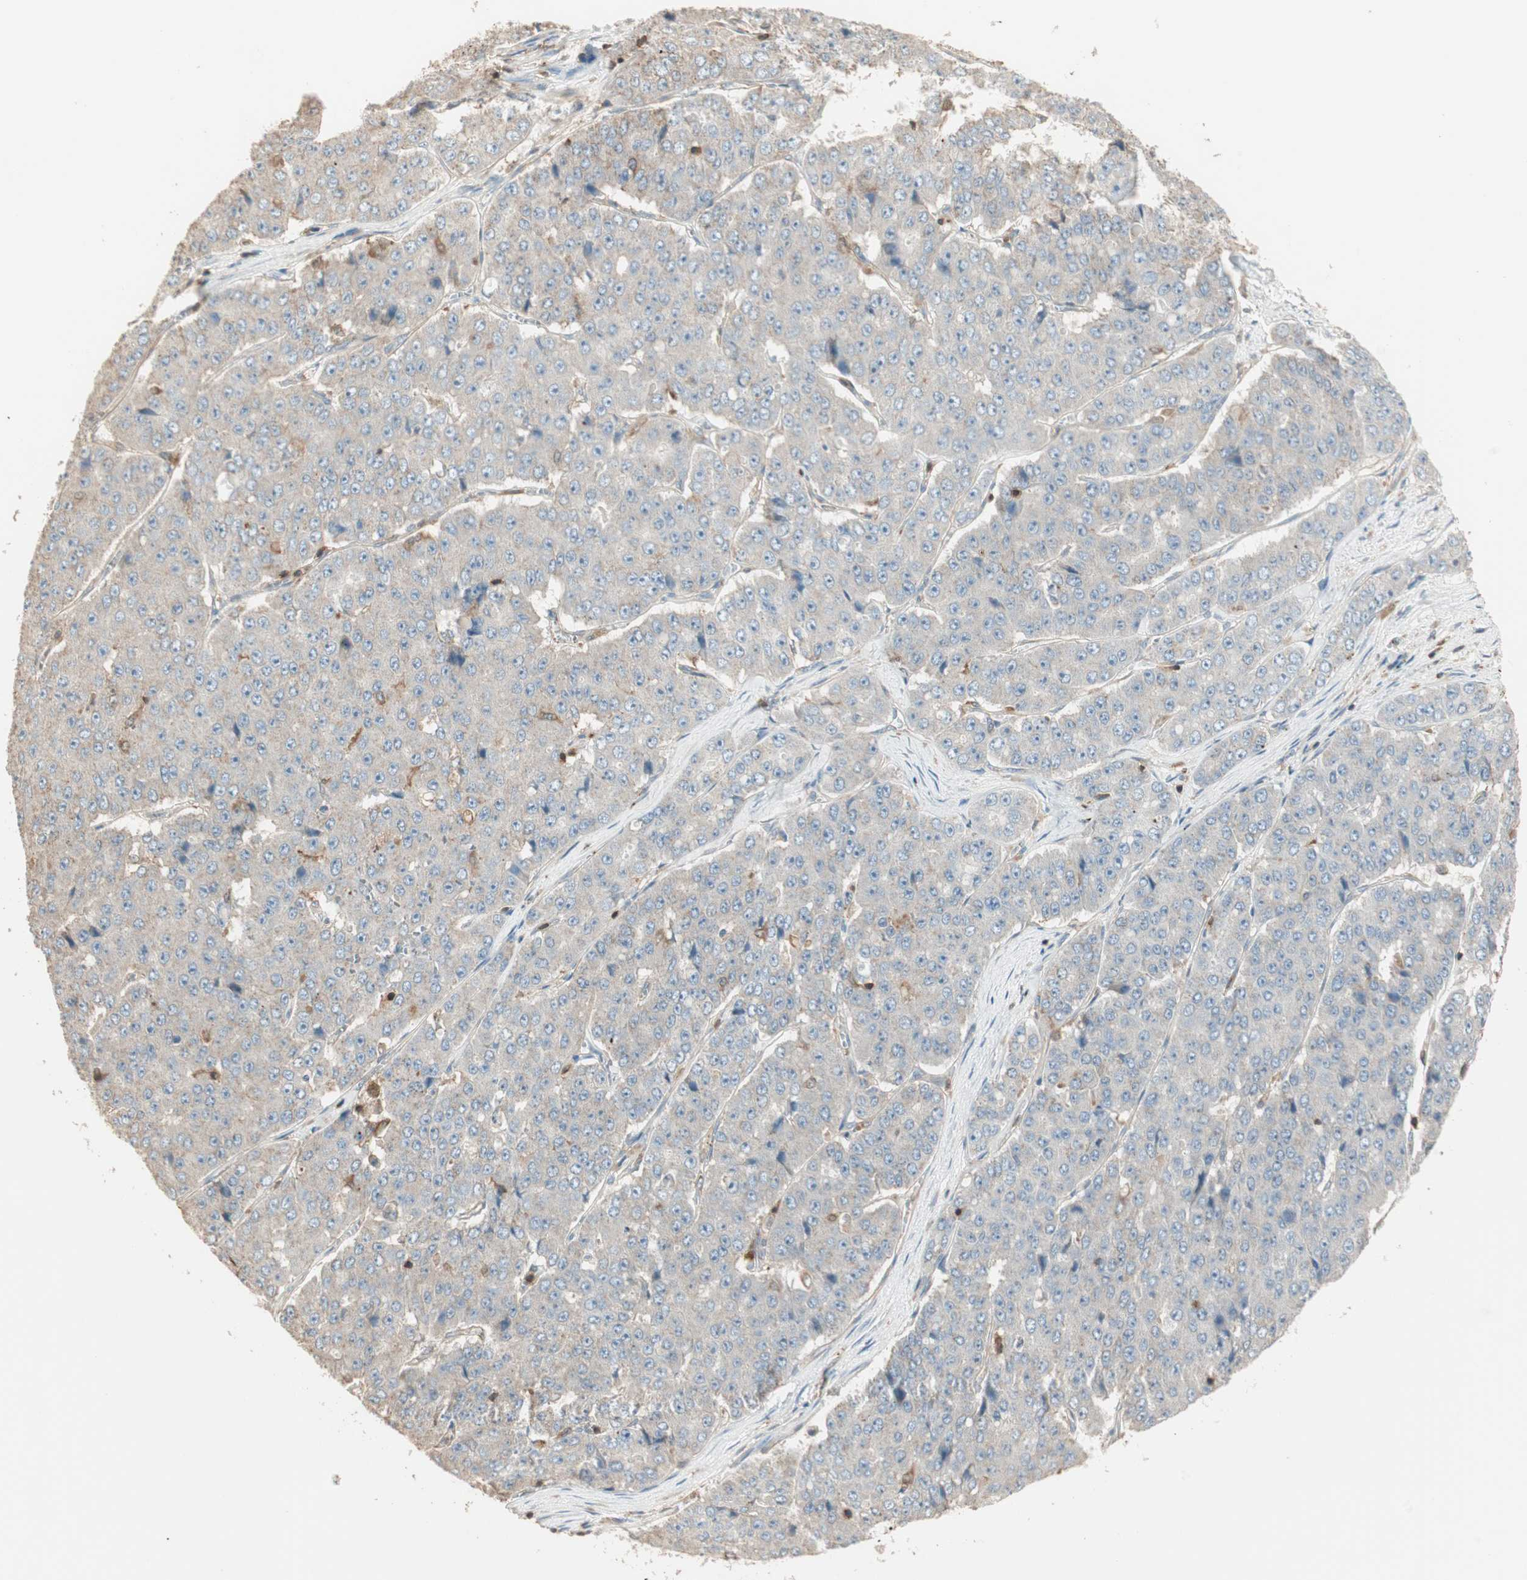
{"staining": {"intensity": "weak", "quantity": "25%-75%", "location": "cytoplasmic/membranous"}, "tissue": "pancreatic cancer", "cell_type": "Tumor cells", "image_type": "cancer", "snomed": [{"axis": "morphology", "description": "Adenocarcinoma, NOS"}, {"axis": "topography", "description": "Pancreas"}], "caption": "Adenocarcinoma (pancreatic) stained for a protein demonstrates weak cytoplasmic/membranous positivity in tumor cells.", "gene": "CRLF3", "patient": {"sex": "male", "age": 50}}